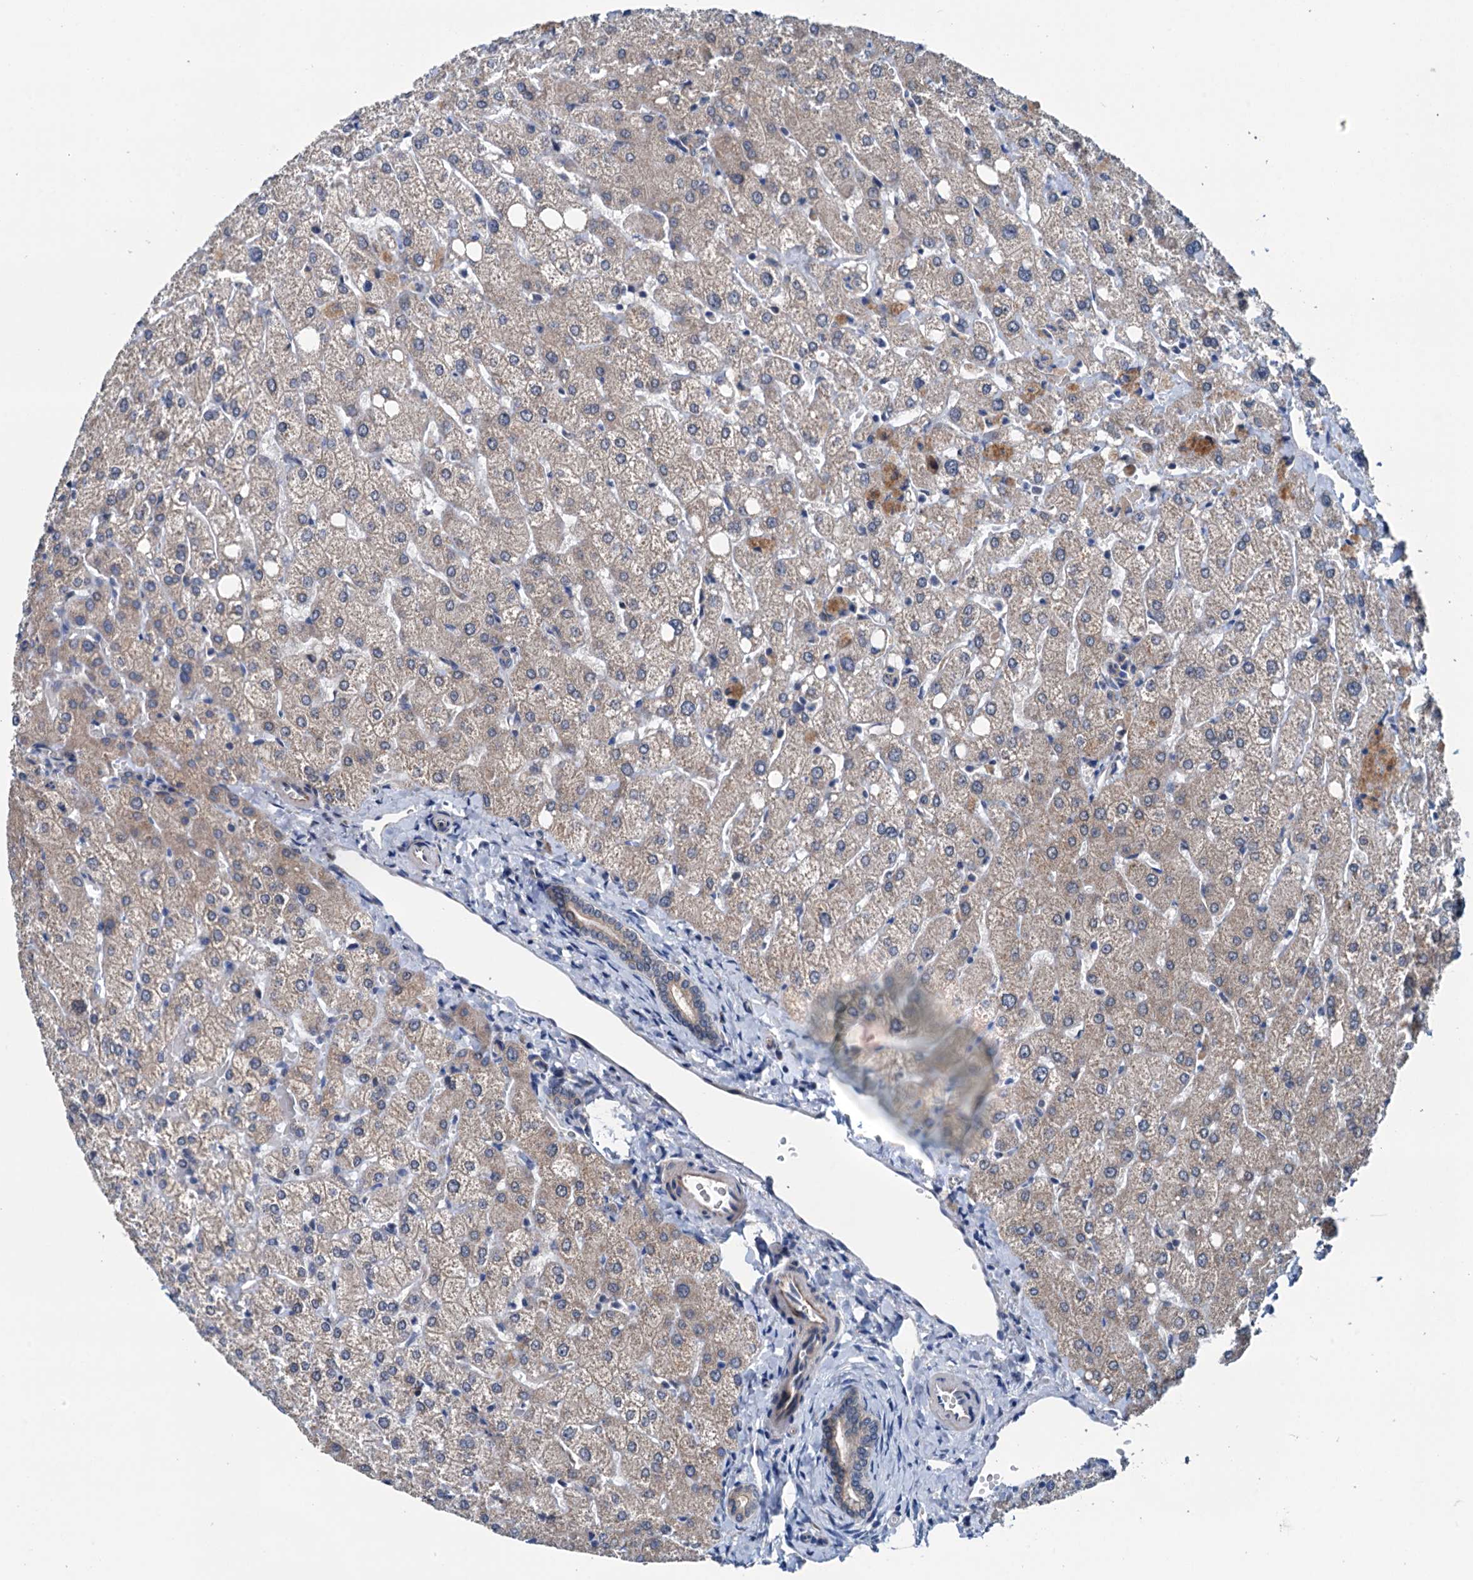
{"staining": {"intensity": "weak", "quantity": "25%-75%", "location": "cytoplasmic/membranous"}, "tissue": "liver", "cell_type": "Cholangiocytes", "image_type": "normal", "snomed": [{"axis": "morphology", "description": "Normal tissue, NOS"}, {"axis": "topography", "description": "Liver"}], "caption": "Normal liver was stained to show a protein in brown. There is low levels of weak cytoplasmic/membranous positivity in approximately 25%-75% of cholangiocytes.", "gene": "ELAC1", "patient": {"sex": "female", "age": 54}}